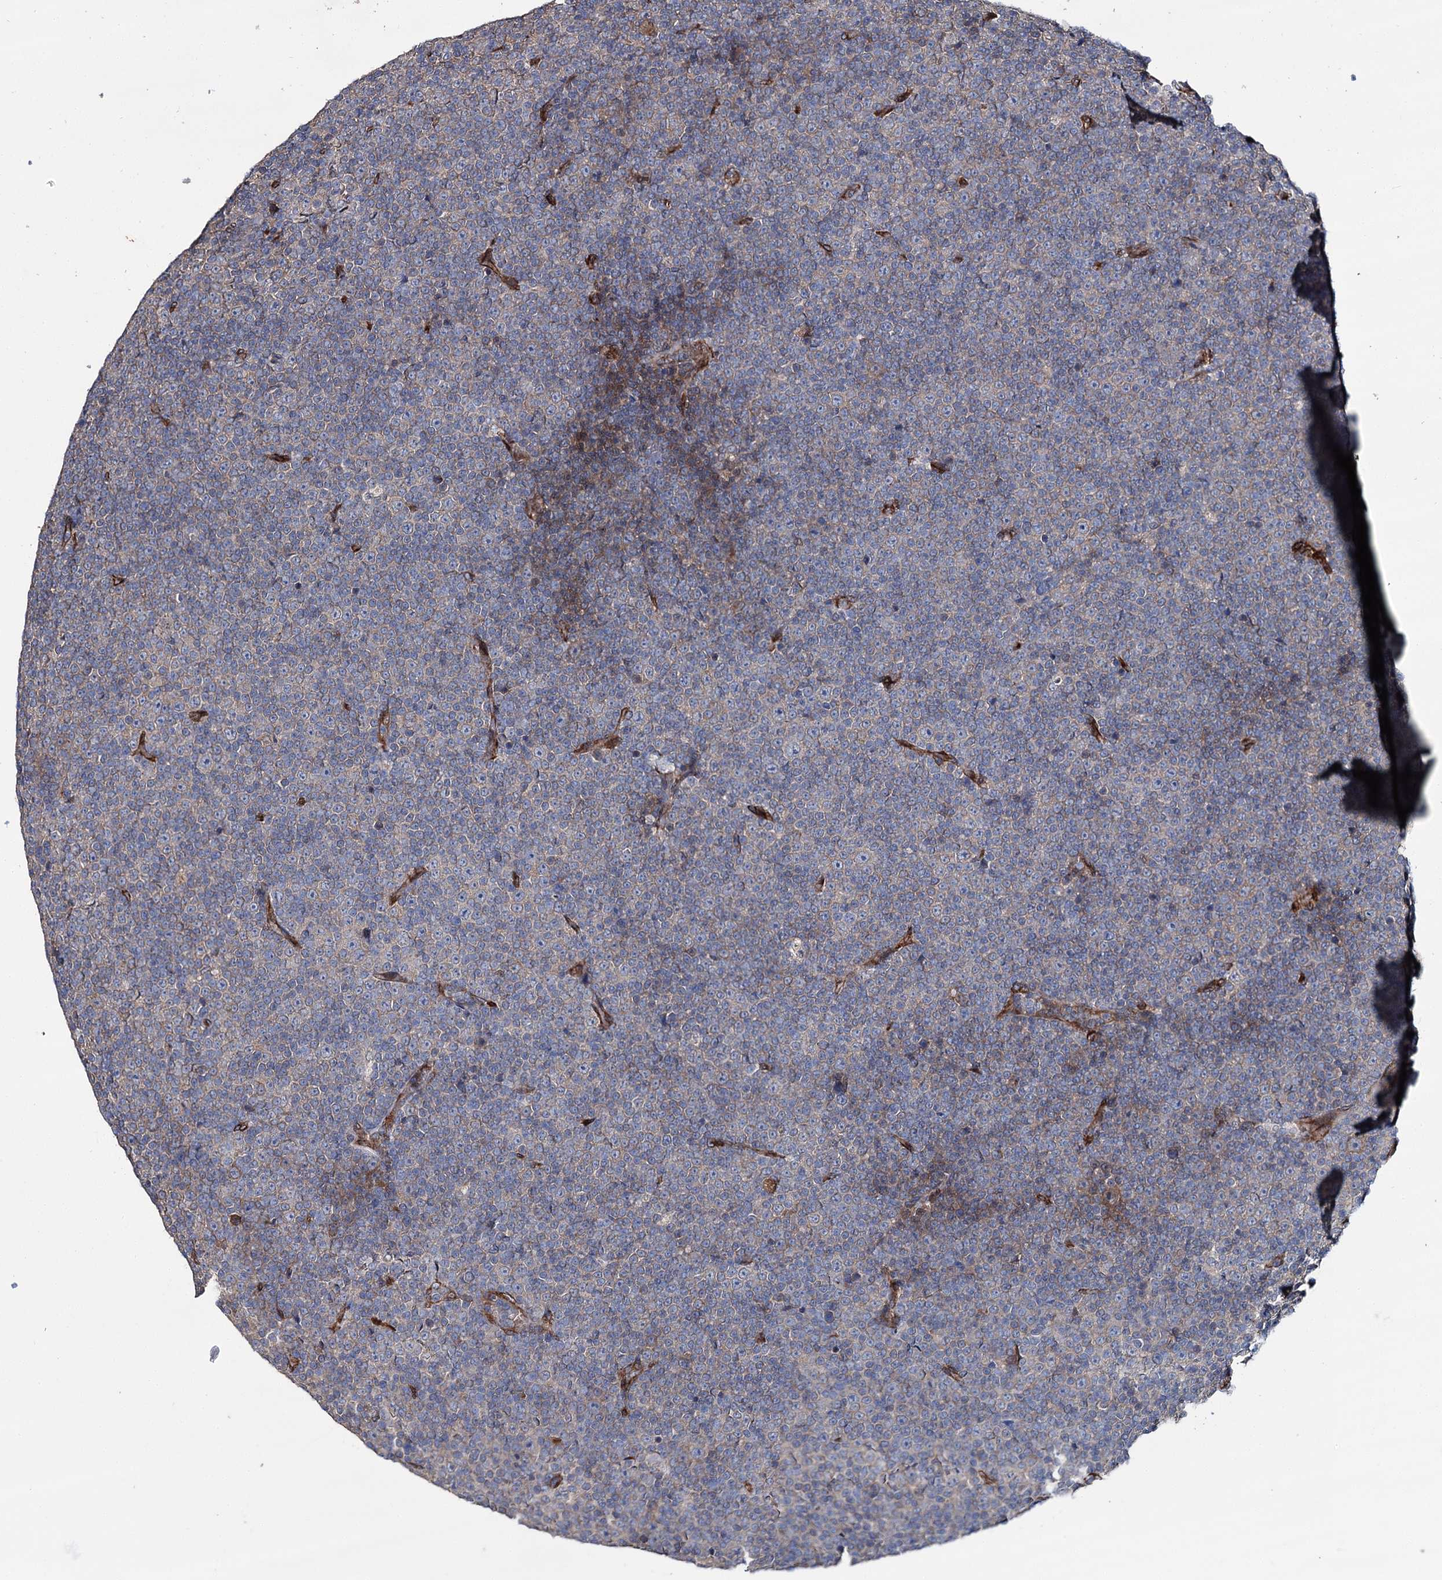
{"staining": {"intensity": "negative", "quantity": "none", "location": "none"}, "tissue": "lymphoma", "cell_type": "Tumor cells", "image_type": "cancer", "snomed": [{"axis": "morphology", "description": "Malignant lymphoma, non-Hodgkin's type, Low grade"}, {"axis": "topography", "description": "Lymph node"}], "caption": "A photomicrograph of low-grade malignant lymphoma, non-Hodgkin's type stained for a protein shows no brown staining in tumor cells.", "gene": "SPATS2", "patient": {"sex": "female", "age": 67}}